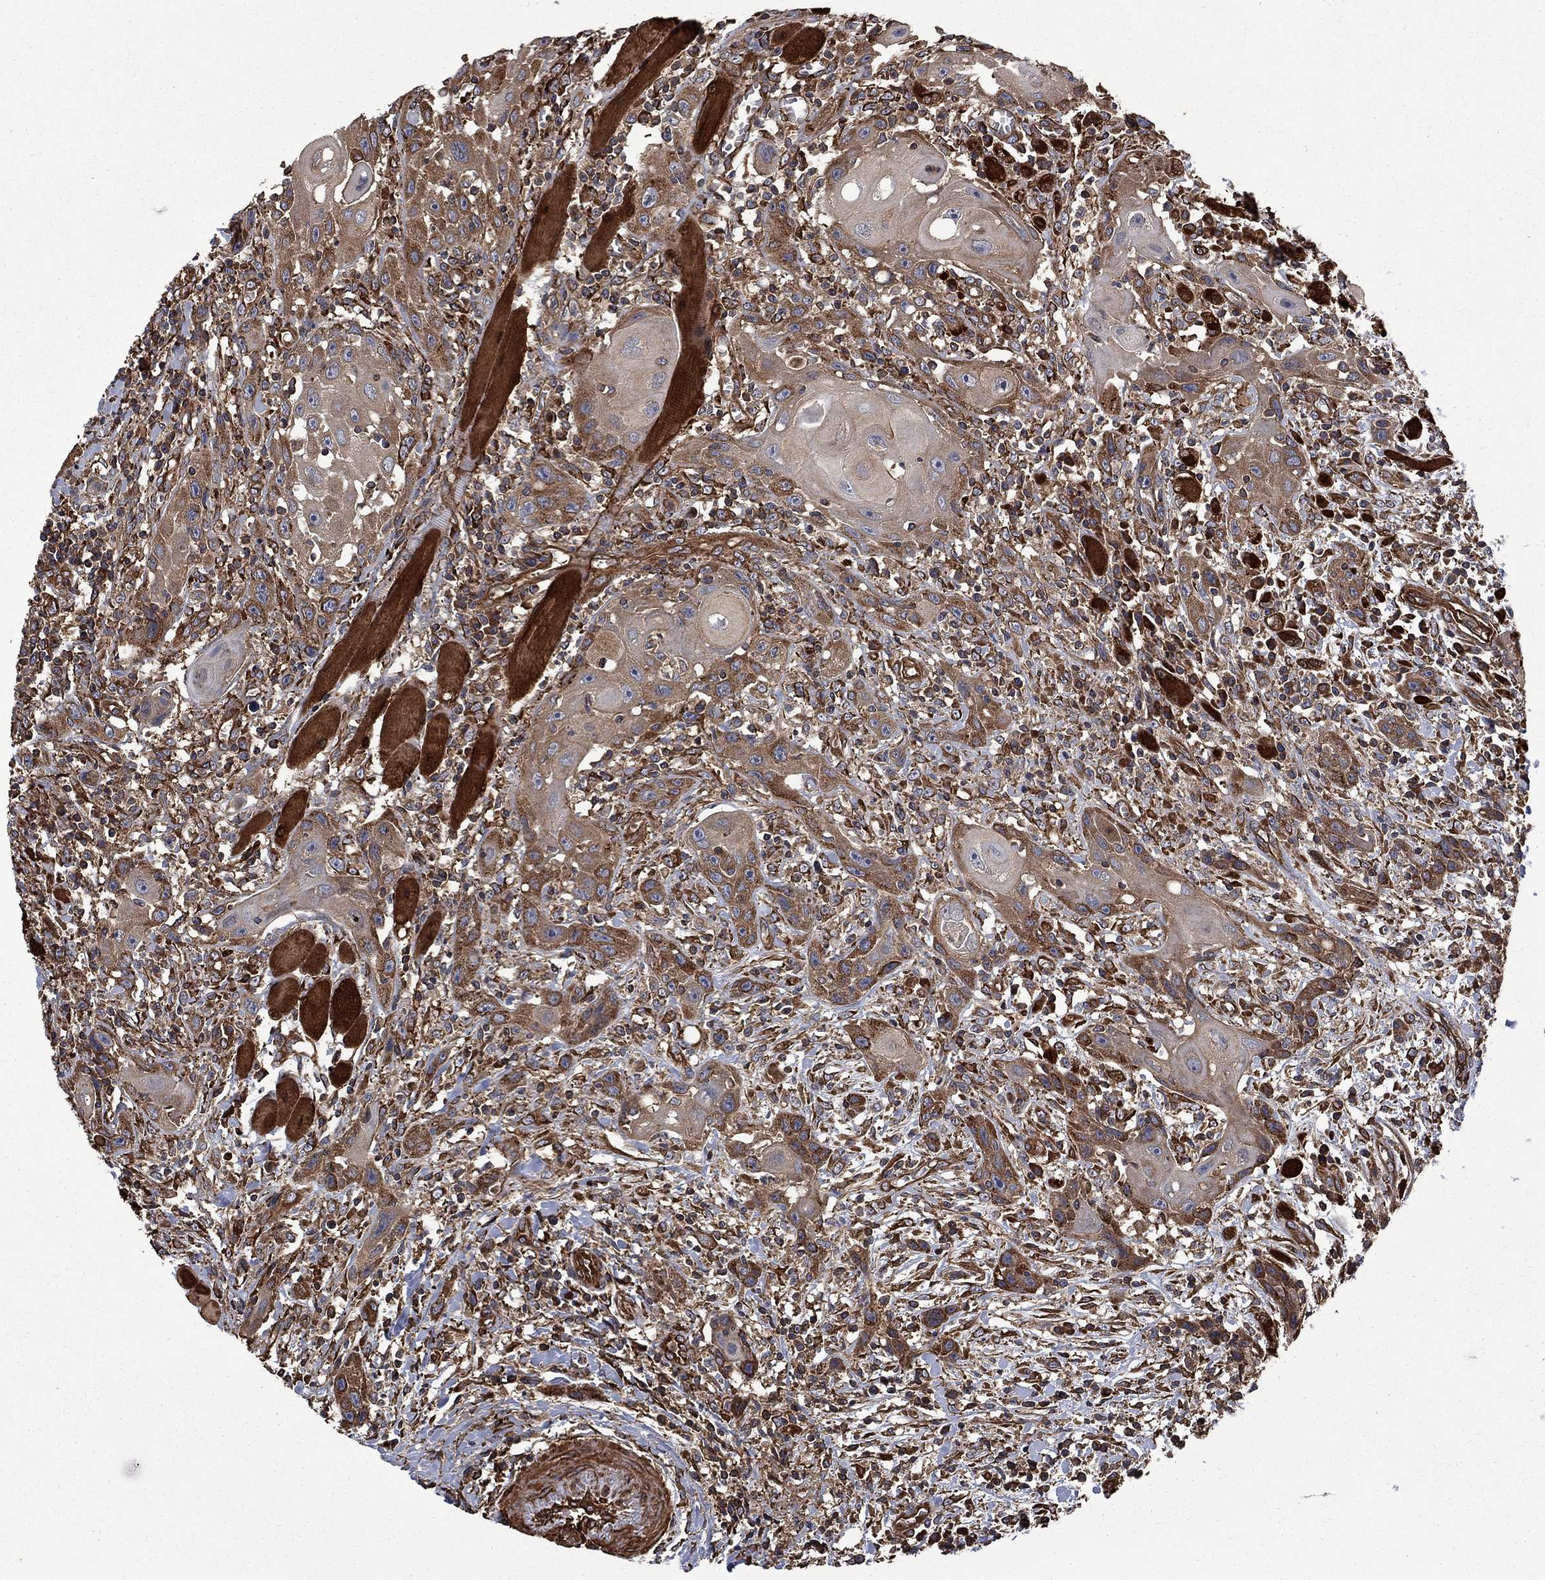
{"staining": {"intensity": "moderate", "quantity": ">75%", "location": "cytoplasmic/membranous"}, "tissue": "head and neck cancer", "cell_type": "Tumor cells", "image_type": "cancer", "snomed": [{"axis": "morphology", "description": "Normal tissue, NOS"}, {"axis": "morphology", "description": "Squamous cell carcinoma, NOS"}, {"axis": "topography", "description": "Oral tissue"}, {"axis": "topography", "description": "Head-Neck"}], "caption": "Immunohistochemical staining of head and neck cancer (squamous cell carcinoma) displays medium levels of moderate cytoplasmic/membranous staining in approximately >75% of tumor cells.", "gene": "CUTC", "patient": {"sex": "male", "age": 71}}